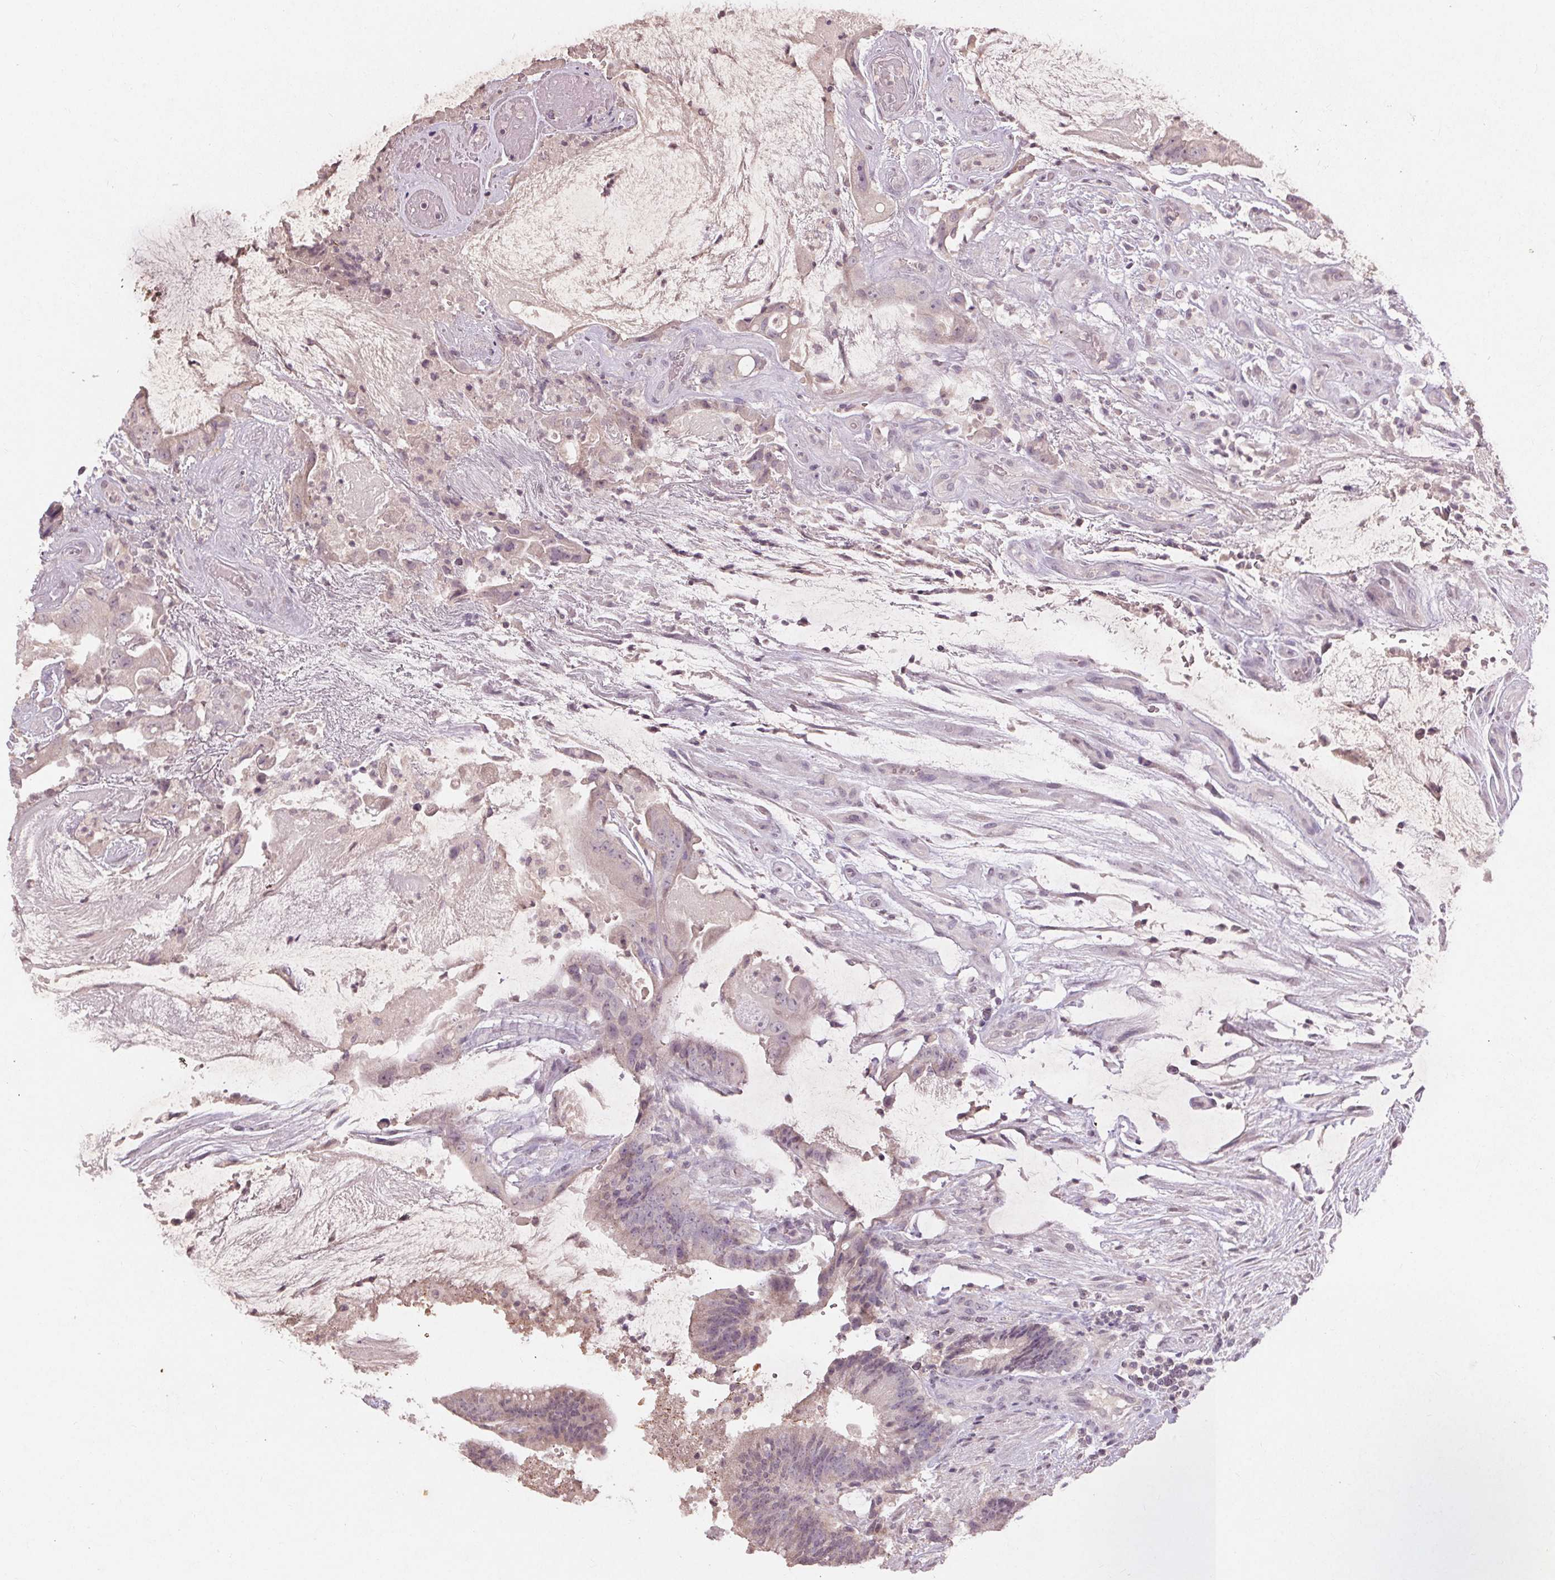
{"staining": {"intensity": "negative", "quantity": "none", "location": "none"}, "tissue": "colorectal cancer", "cell_type": "Tumor cells", "image_type": "cancer", "snomed": [{"axis": "morphology", "description": "Adenocarcinoma, NOS"}, {"axis": "topography", "description": "Colon"}], "caption": "Tumor cells are negative for brown protein staining in colorectal cancer.", "gene": "KLRC3", "patient": {"sex": "female", "age": 43}}